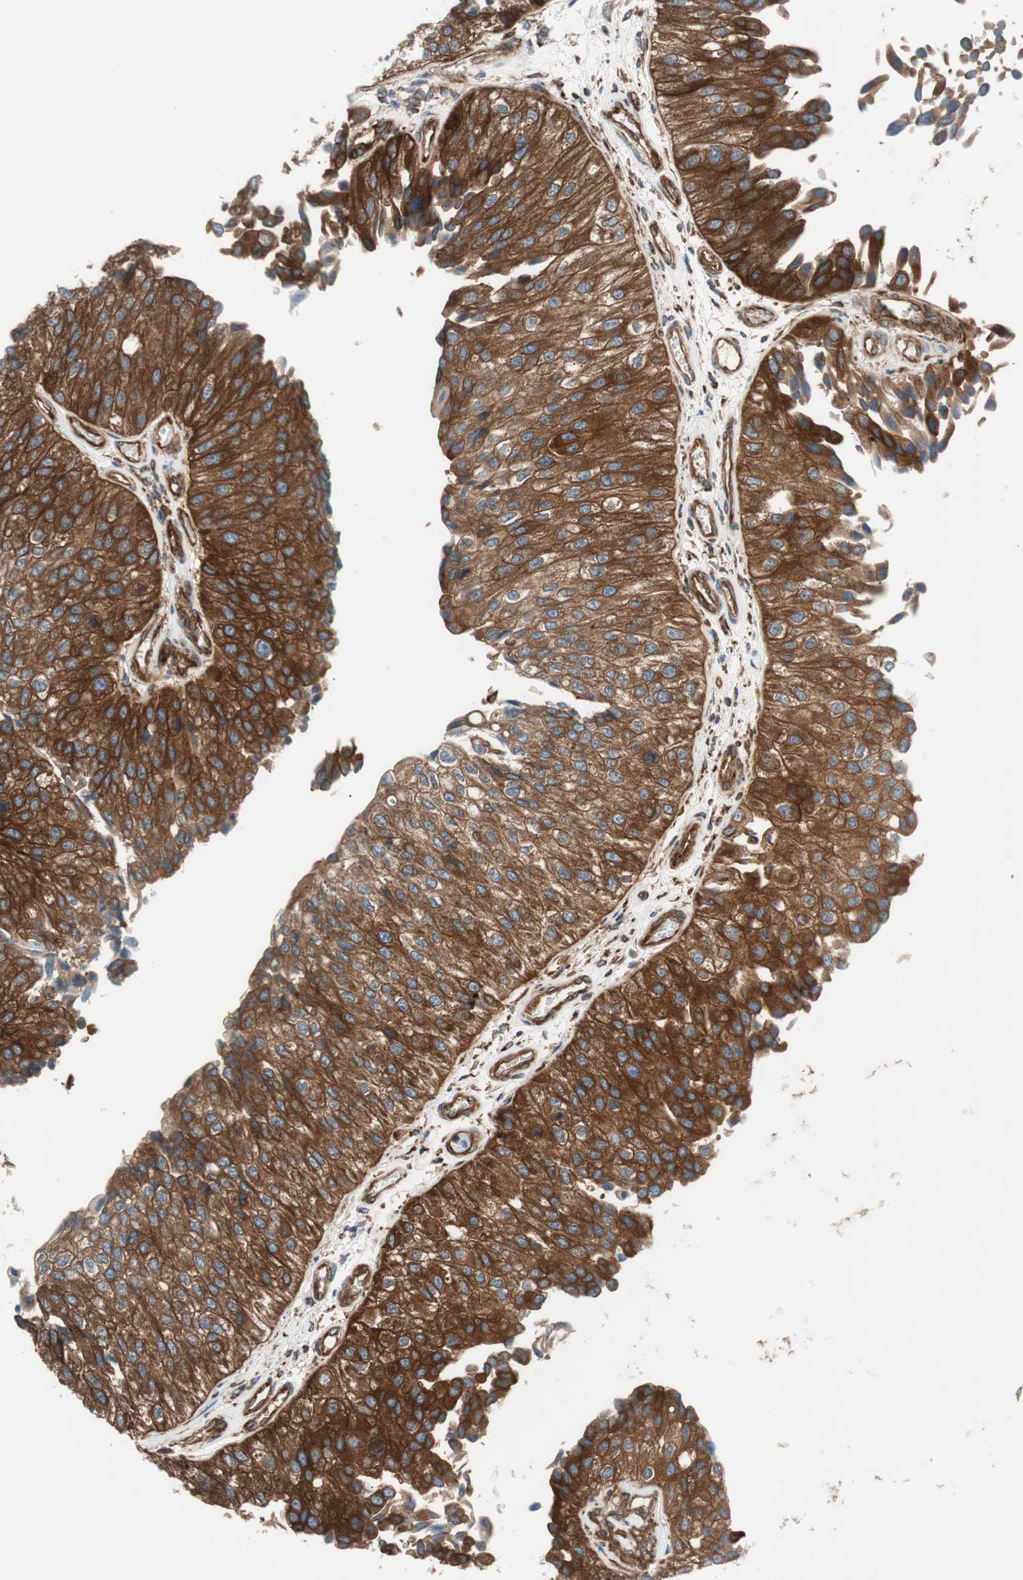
{"staining": {"intensity": "moderate", "quantity": ">75%", "location": "cytoplasmic/membranous"}, "tissue": "urothelial cancer", "cell_type": "Tumor cells", "image_type": "cancer", "snomed": [{"axis": "morphology", "description": "Urothelial carcinoma, High grade"}, {"axis": "topography", "description": "Kidney"}, {"axis": "topography", "description": "Urinary bladder"}], "caption": "Protein expression analysis of human urothelial cancer reveals moderate cytoplasmic/membranous staining in approximately >75% of tumor cells. The protein of interest is stained brown, and the nuclei are stained in blue (DAB IHC with brightfield microscopy, high magnification).", "gene": "CCN4", "patient": {"sex": "male", "age": 77}}